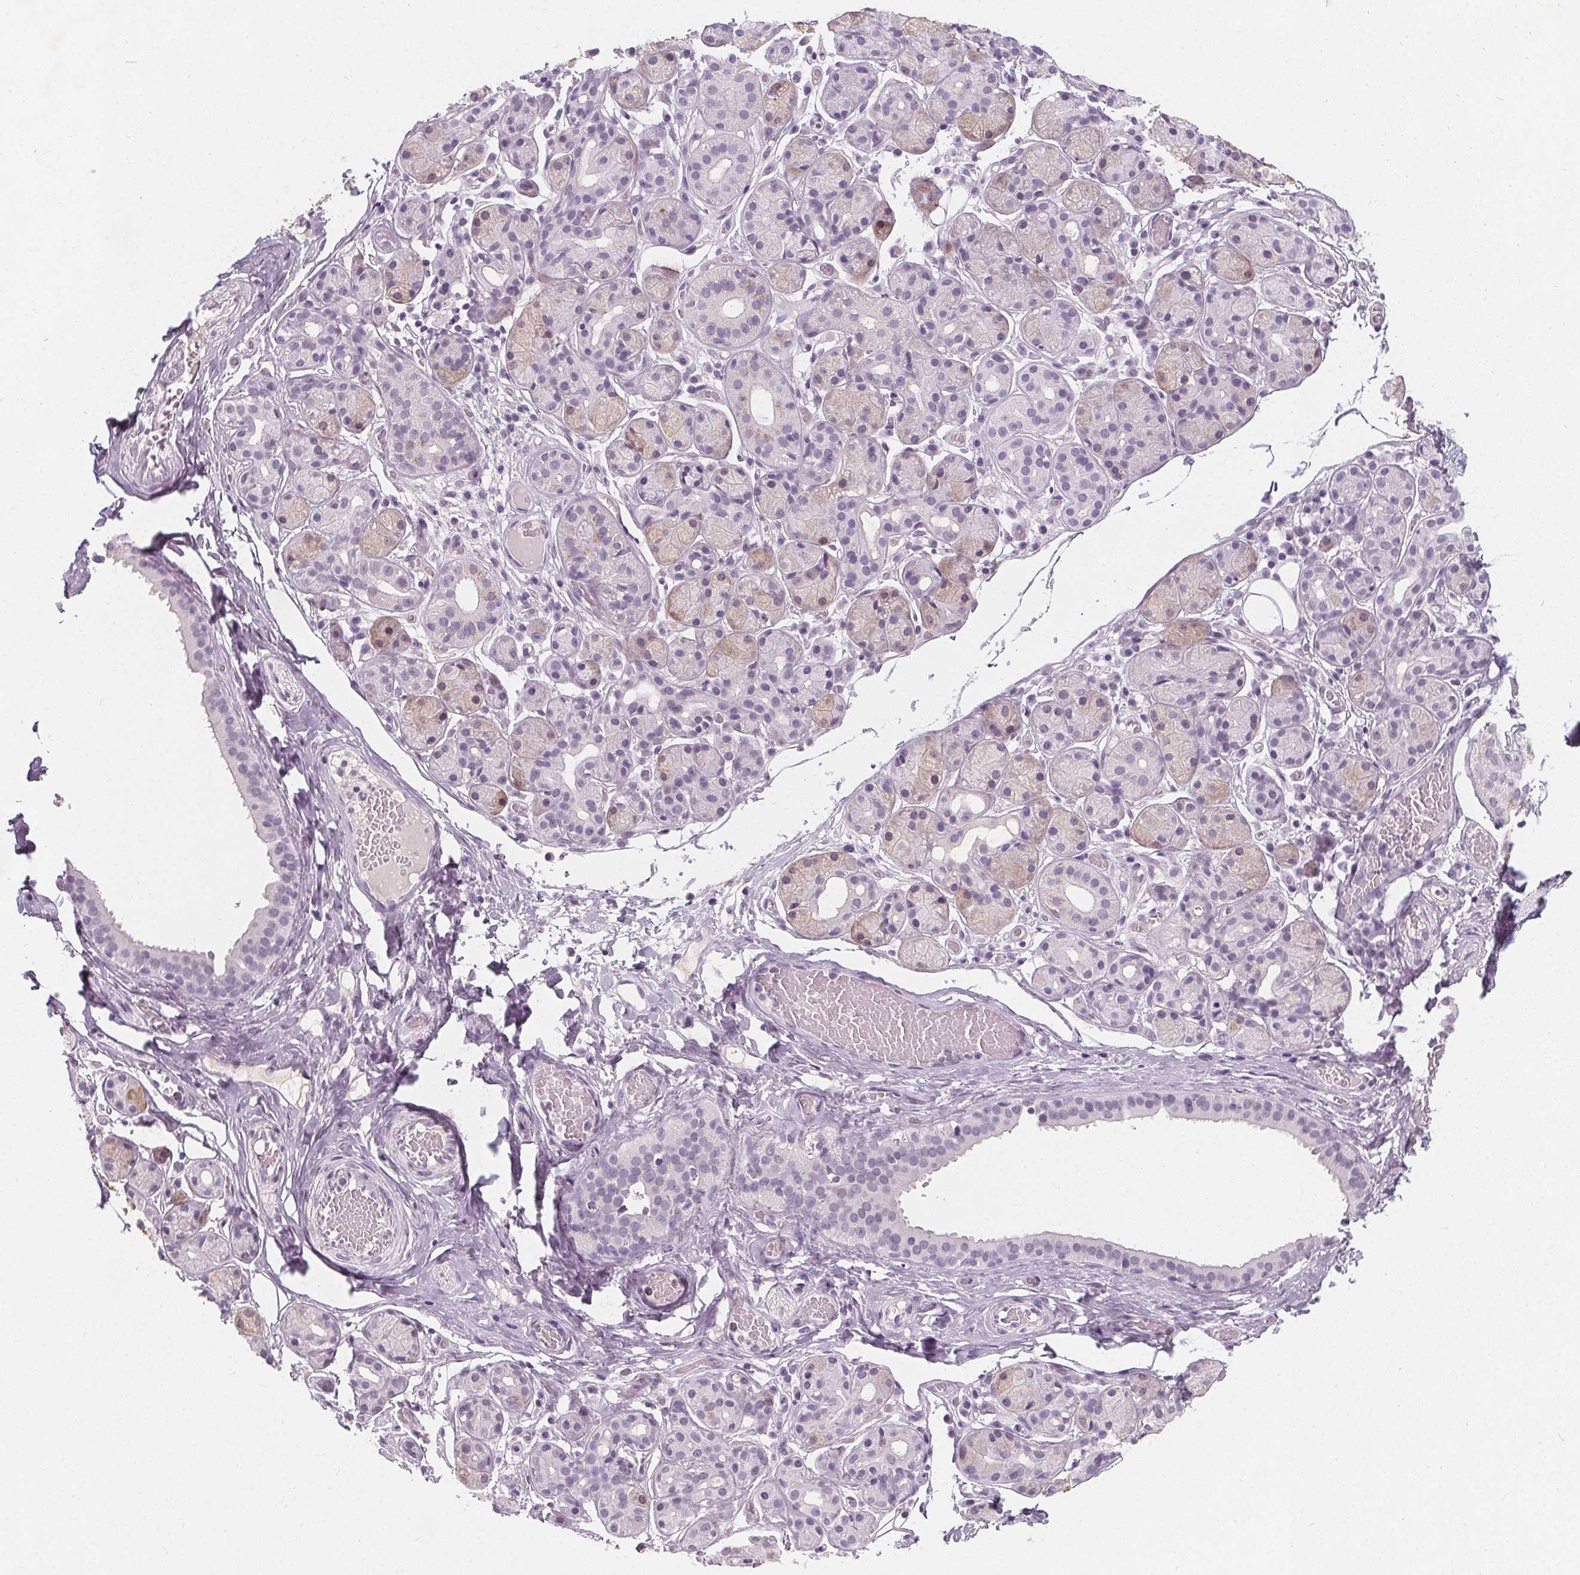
{"staining": {"intensity": "weak", "quantity": "<25%", "location": "nuclear"}, "tissue": "salivary gland", "cell_type": "Glandular cells", "image_type": "normal", "snomed": [{"axis": "morphology", "description": "Normal tissue, NOS"}, {"axis": "topography", "description": "Salivary gland"}, {"axis": "topography", "description": "Peripheral nerve tissue"}], "caption": "Immunohistochemistry (IHC) of benign human salivary gland reveals no staining in glandular cells.", "gene": "DBX2", "patient": {"sex": "male", "age": 71}}